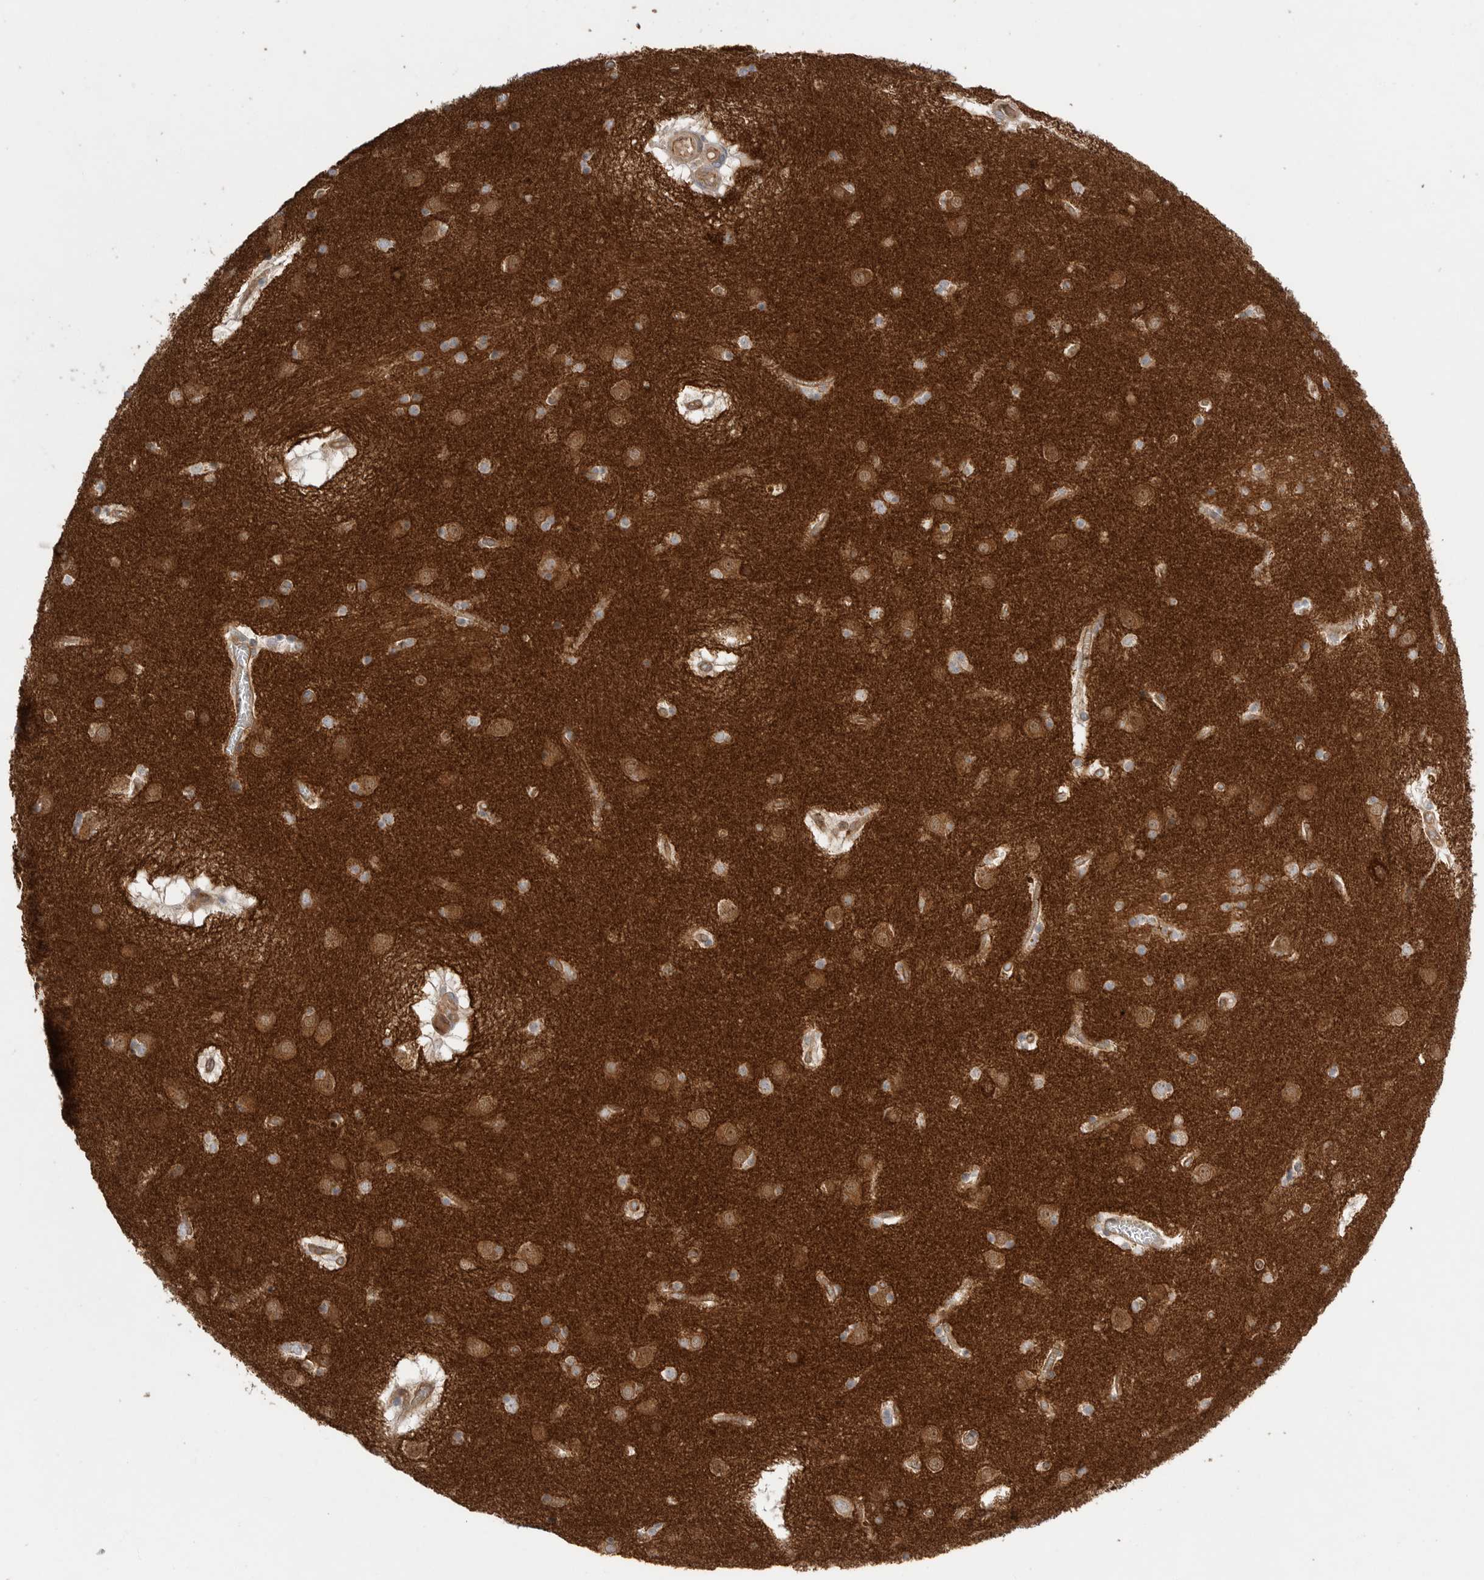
{"staining": {"intensity": "moderate", "quantity": ">75%", "location": "cytoplasmic/membranous"}, "tissue": "caudate", "cell_type": "Glial cells", "image_type": "normal", "snomed": [{"axis": "morphology", "description": "Normal tissue, NOS"}, {"axis": "topography", "description": "Lateral ventricle wall"}], "caption": "Moderate cytoplasmic/membranous expression for a protein is identified in about >75% of glial cells of unremarkable caudate using immunohistochemistry (IHC).", "gene": "PRKCH", "patient": {"sex": "male", "age": 70}}